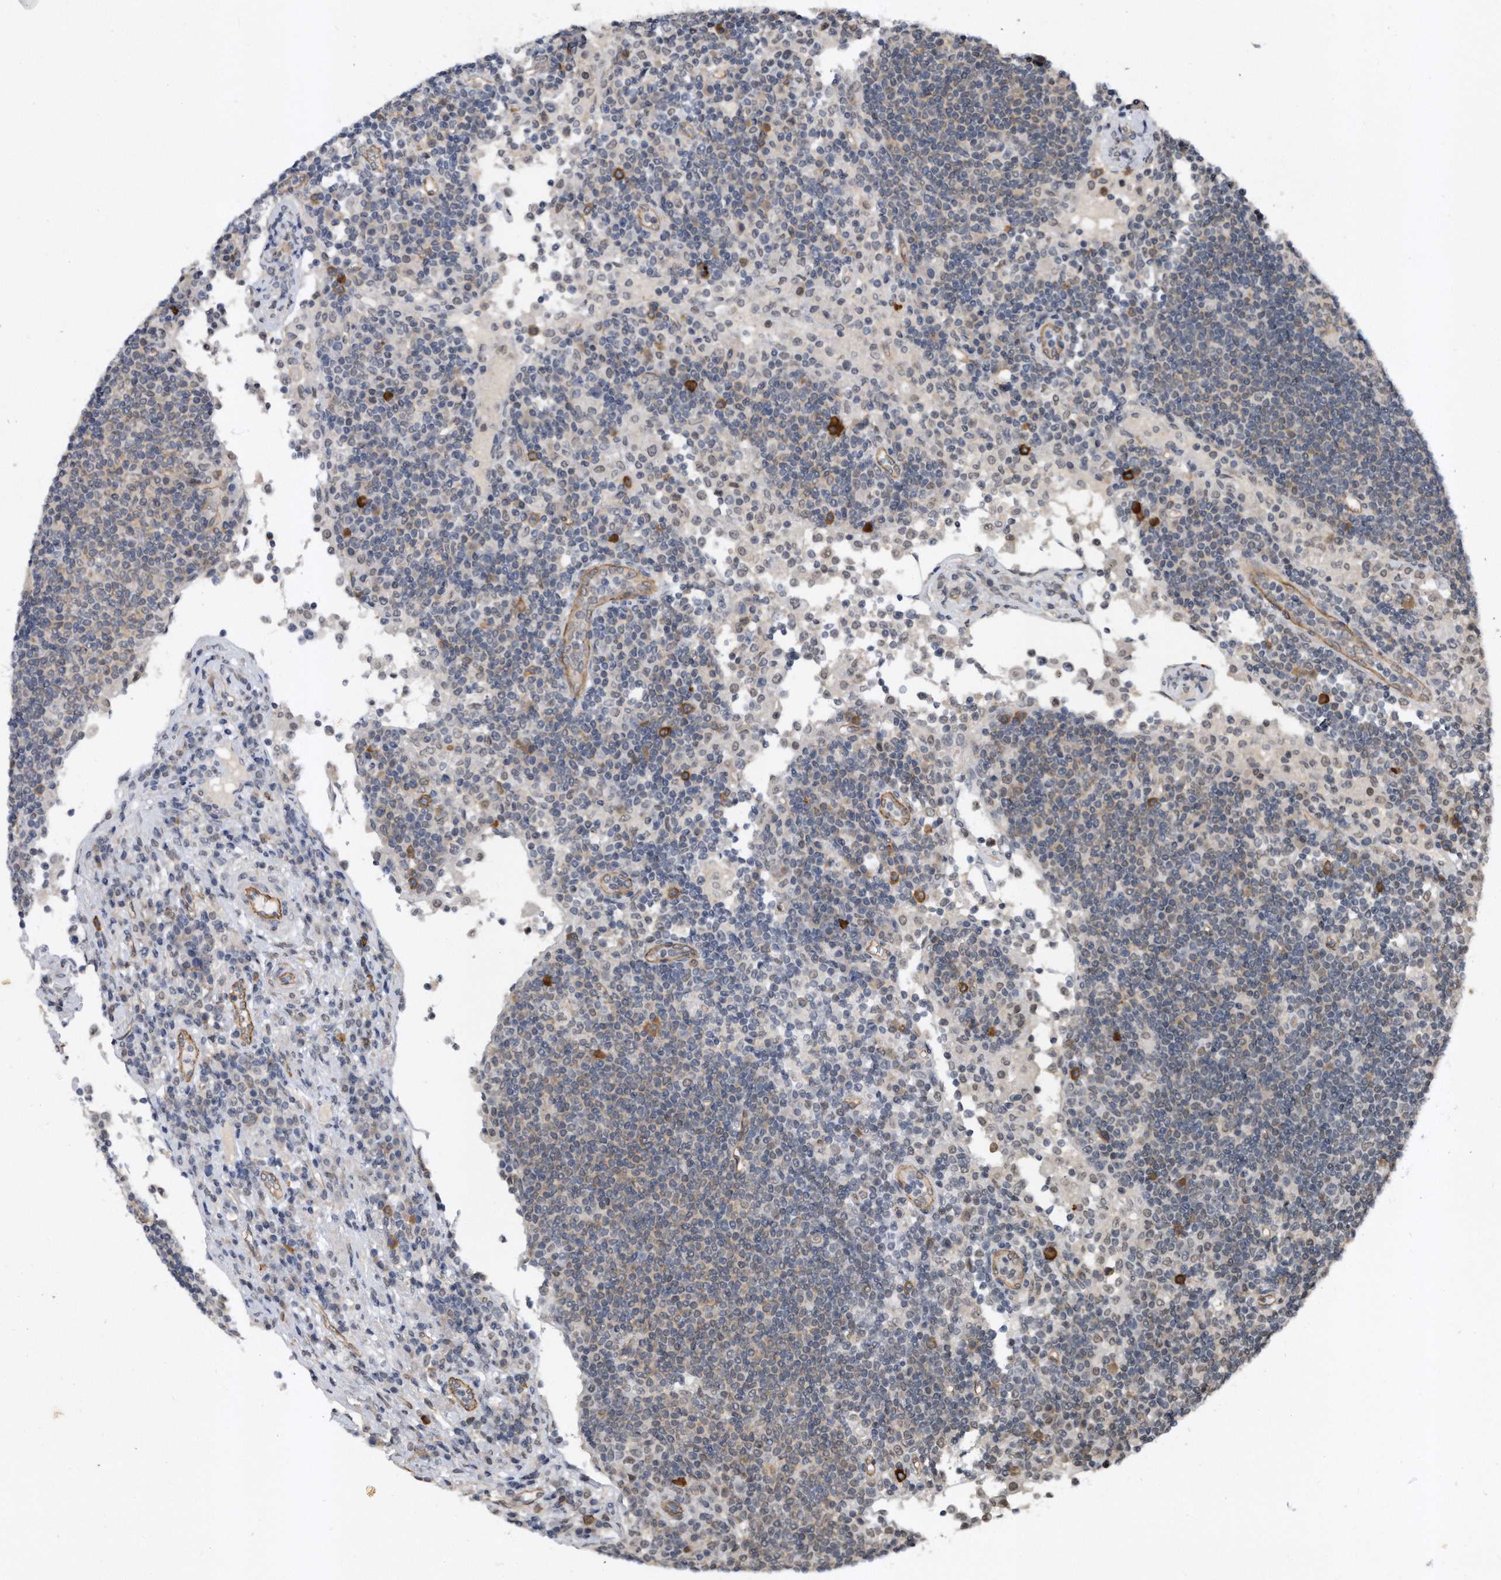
{"staining": {"intensity": "weak", "quantity": "<25%", "location": "cytoplasmic/membranous"}, "tissue": "lymph node", "cell_type": "Germinal center cells", "image_type": "normal", "snomed": [{"axis": "morphology", "description": "Normal tissue, NOS"}, {"axis": "topography", "description": "Lymph node"}], "caption": "IHC histopathology image of normal lymph node stained for a protein (brown), which reveals no positivity in germinal center cells. The staining was performed using DAB (3,3'-diaminobenzidine) to visualize the protein expression in brown, while the nuclei were stained in blue with hematoxylin (Magnification: 20x).", "gene": "TP53INP1", "patient": {"sex": "female", "age": 53}}